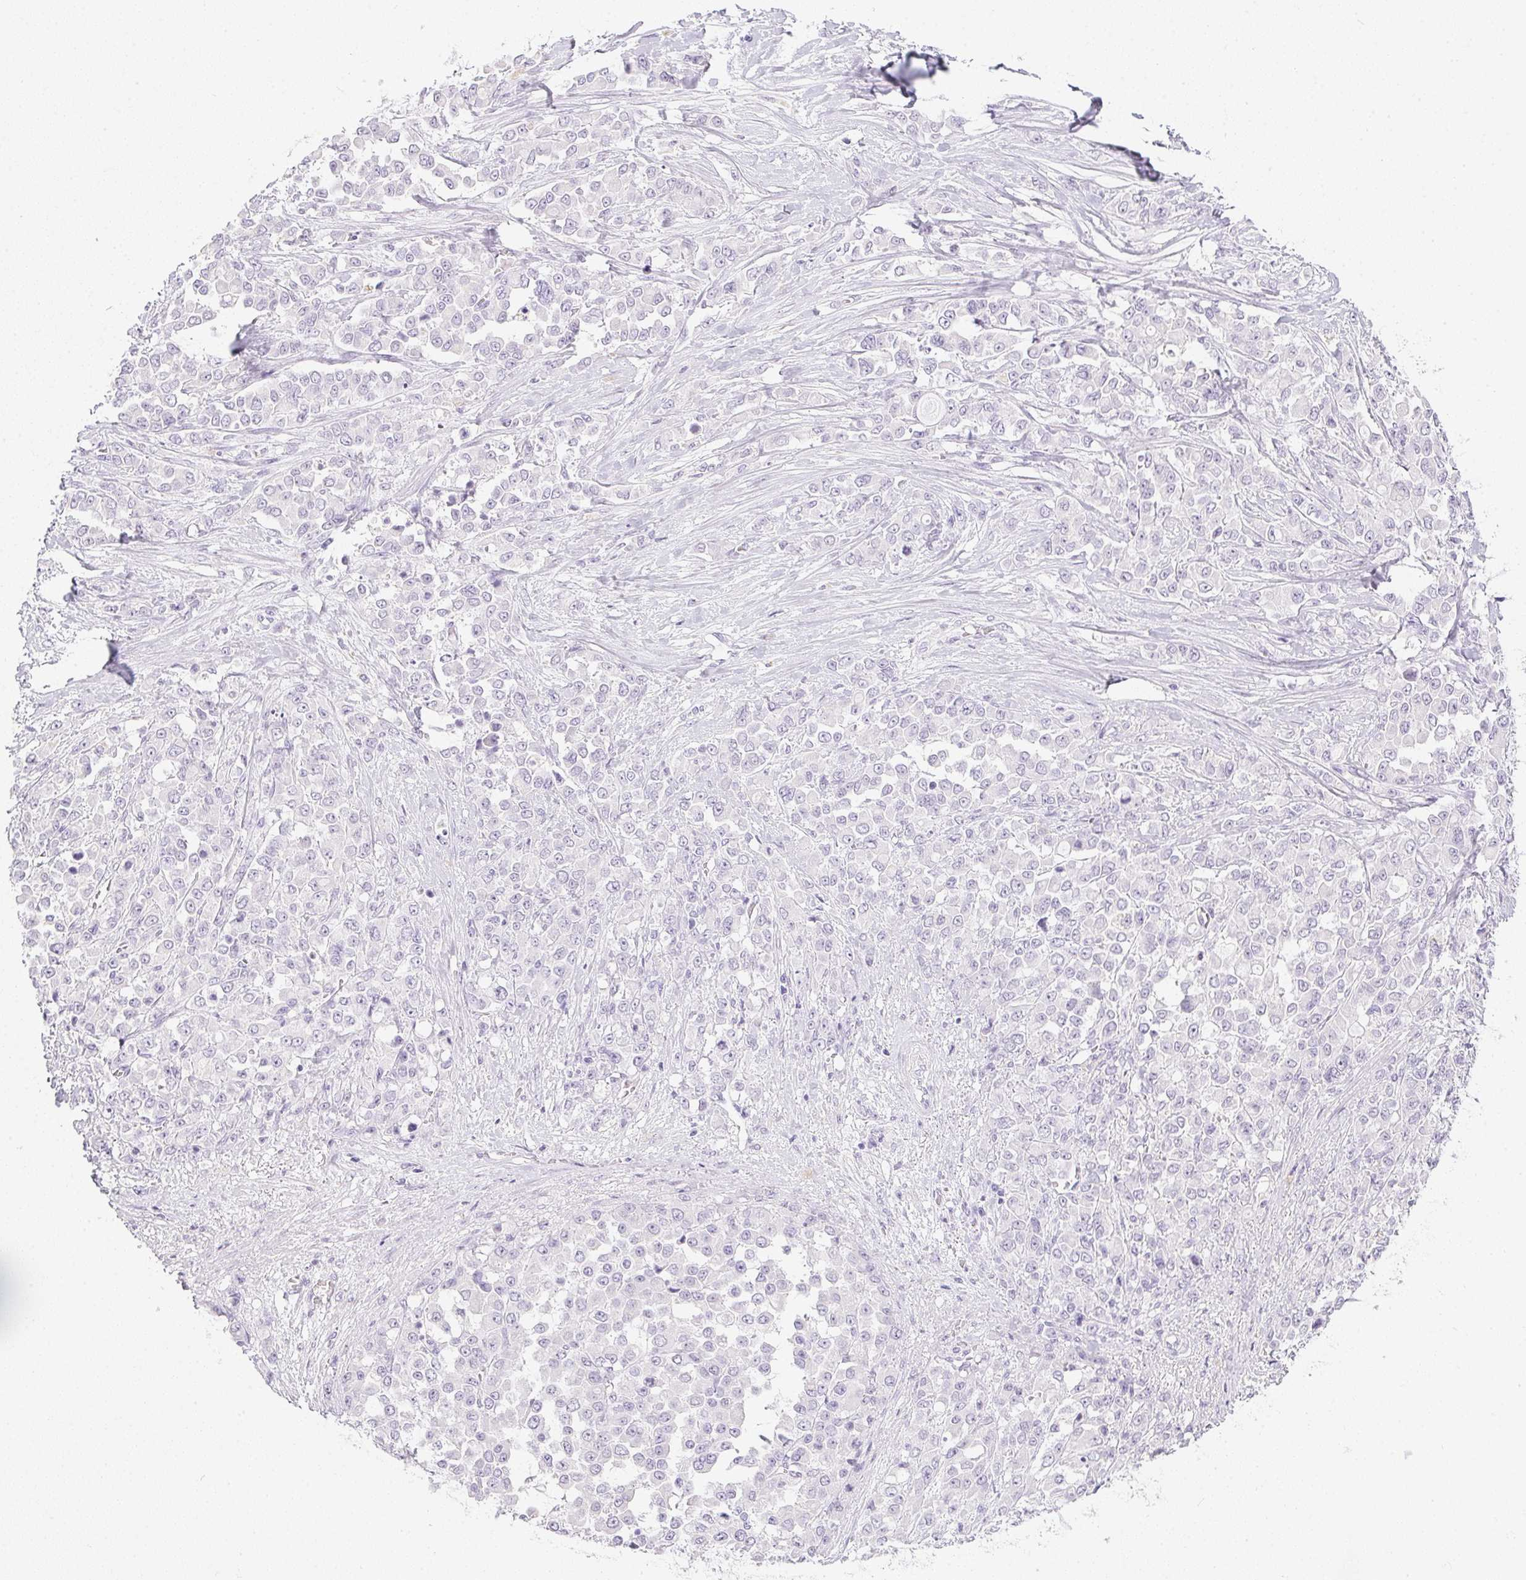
{"staining": {"intensity": "negative", "quantity": "none", "location": "none"}, "tissue": "stomach cancer", "cell_type": "Tumor cells", "image_type": "cancer", "snomed": [{"axis": "morphology", "description": "Adenocarcinoma, NOS"}, {"axis": "topography", "description": "Stomach"}], "caption": "This is an IHC image of human stomach cancer (adenocarcinoma). There is no positivity in tumor cells.", "gene": "PPY", "patient": {"sex": "female", "age": 76}}